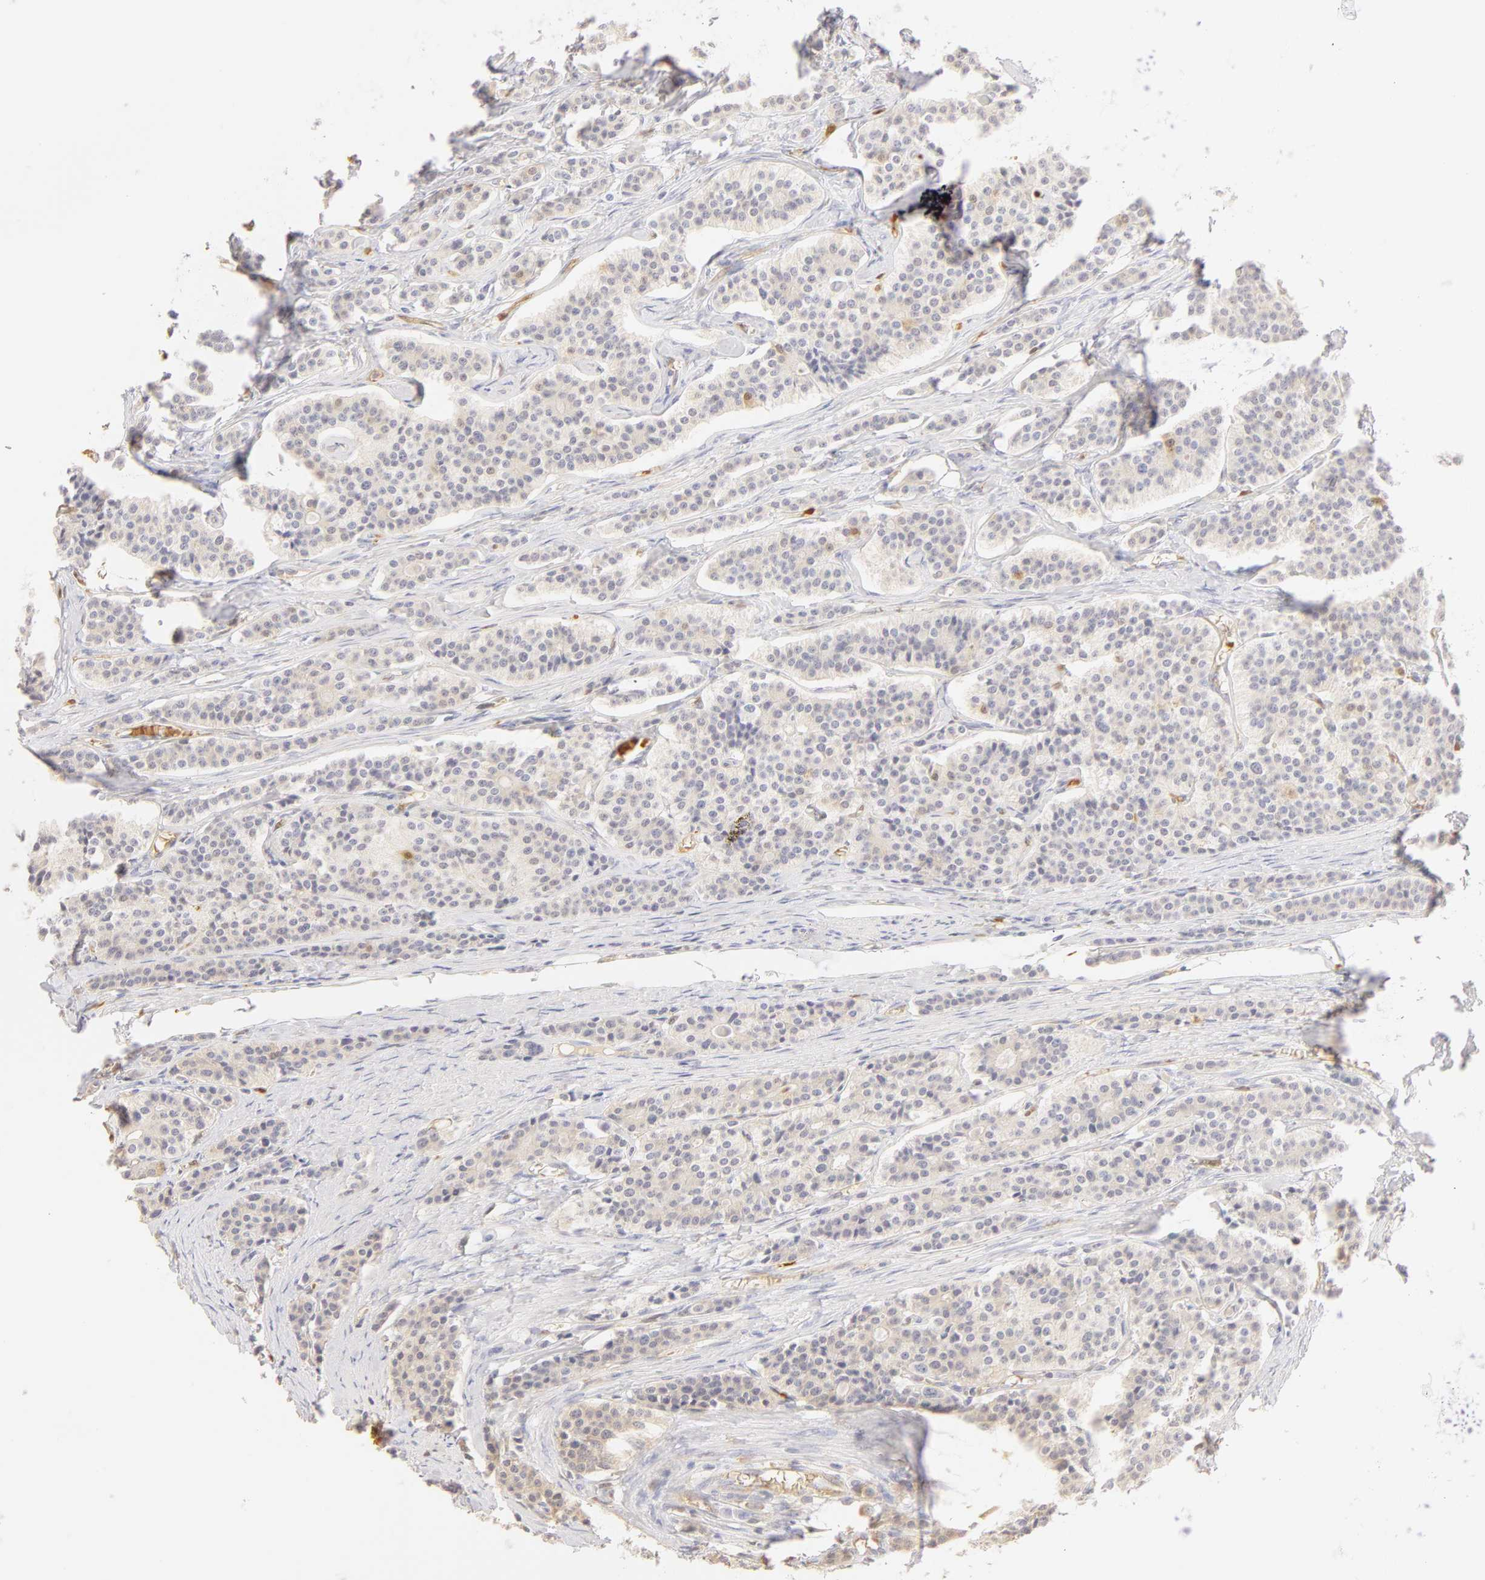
{"staining": {"intensity": "negative", "quantity": "none", "location": "none"}, "tissue": "carcinoid", "cell_type": "Tumor cells", "image_type": "cancer", "snomed": [{"axis": "morphology", "description": "Carcinoid, malignant, NOS"}, {"axis": "topography", "description": "Small intestine"}], "caption": "Tumor cells are negative for protein expression in human carcinoid. Nuclei are stained in blue.", "gene": "CA2", "patient": {"sex": "male", "age": 63}}